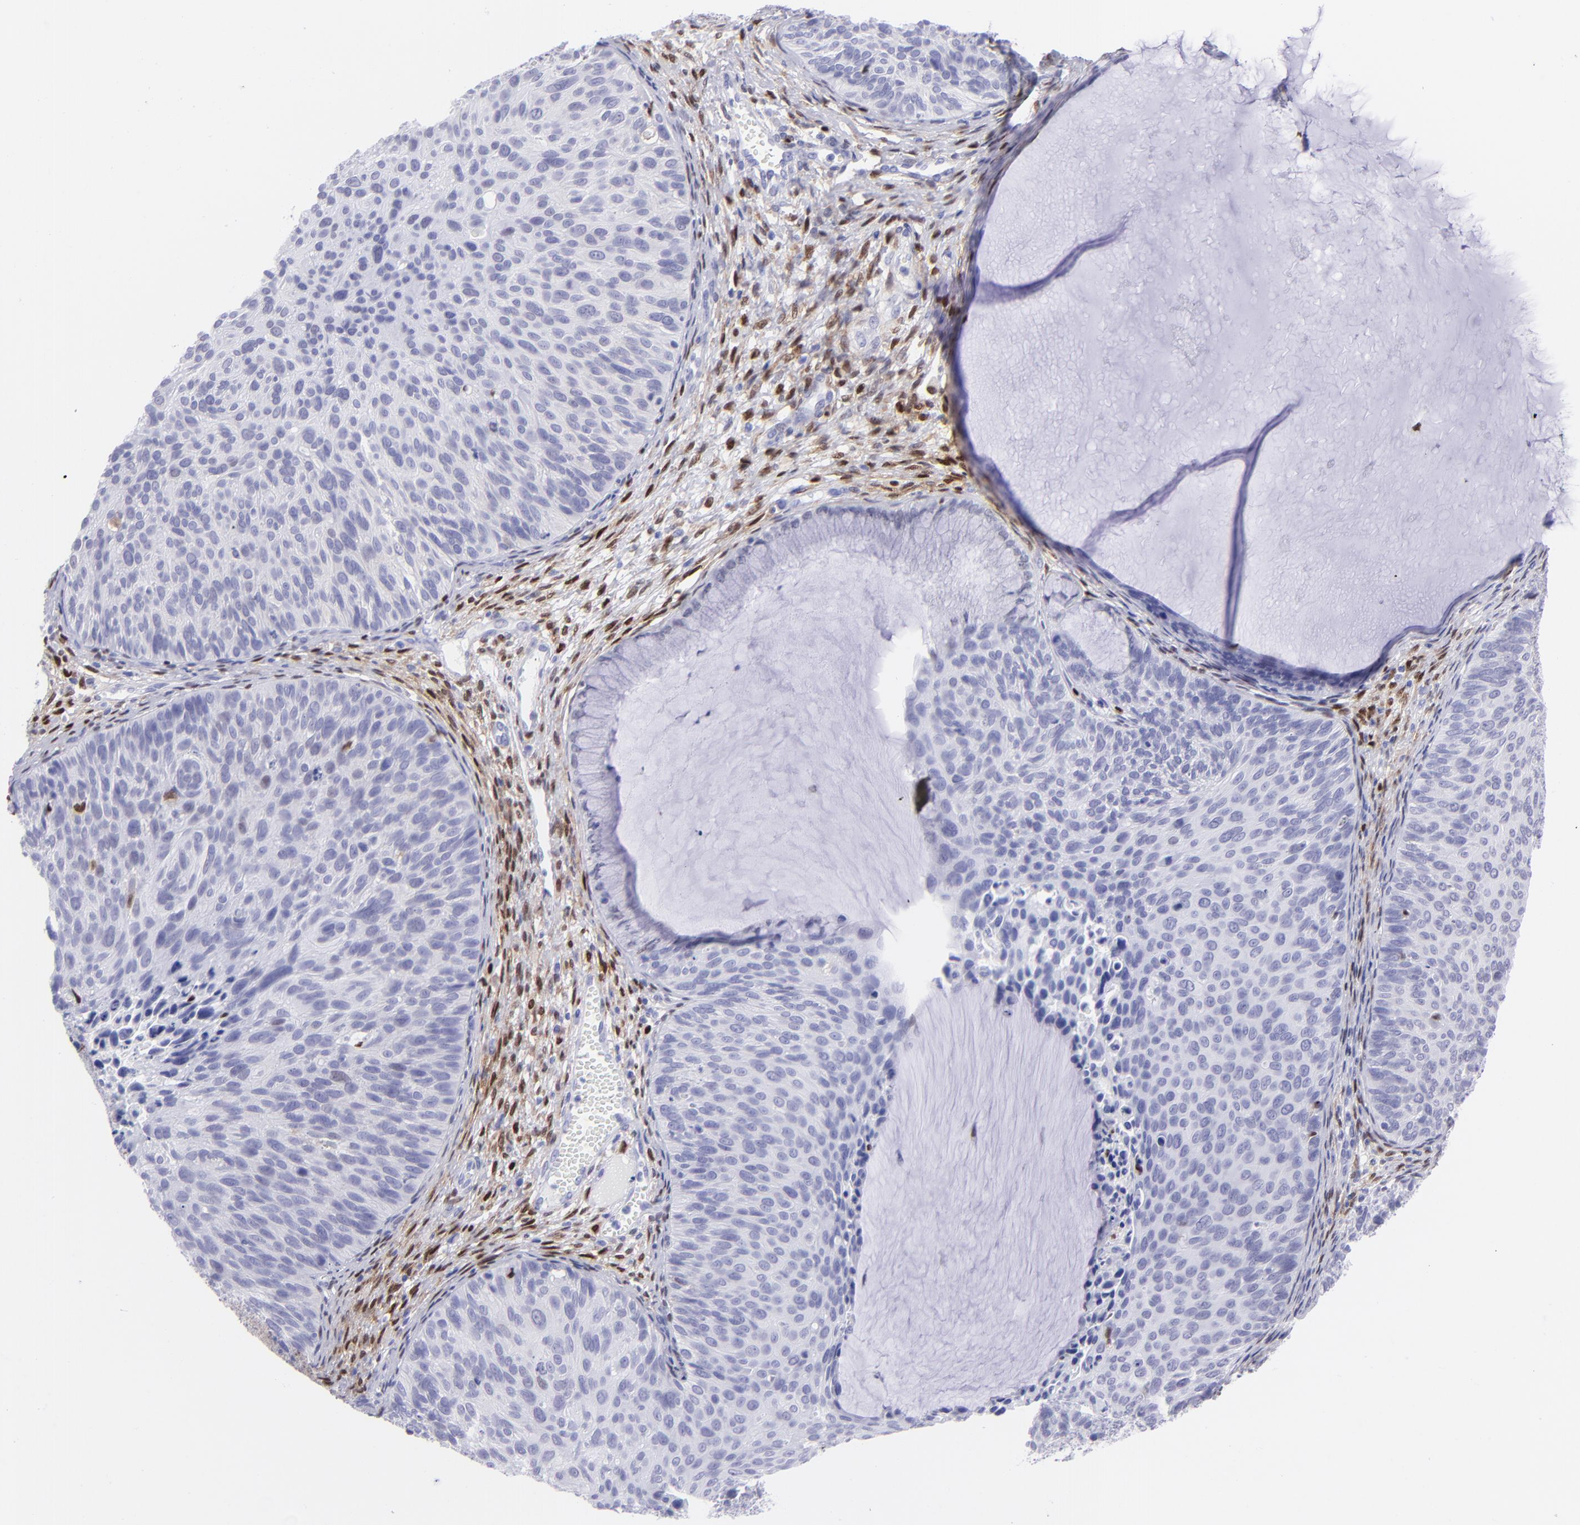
{"staining": {"intensity": "negative", "quantity": "none", "location": "none"}, "tissue": "cervical cancer", "cell_type": "Tumor cells", "image_type": "cancer", "snomed": [{"axis": "morphology", "description": "Squamous cell carcinoma, NOS"}, {"axis": "topography", "description": "Cervix"}], "caption": "Immunohistochemistry of human squamous cell carcinoma (cervical) reveals no staining in tumor cells.", "gene": "MITF", "patient": {"sex": "female", "age": 36}}